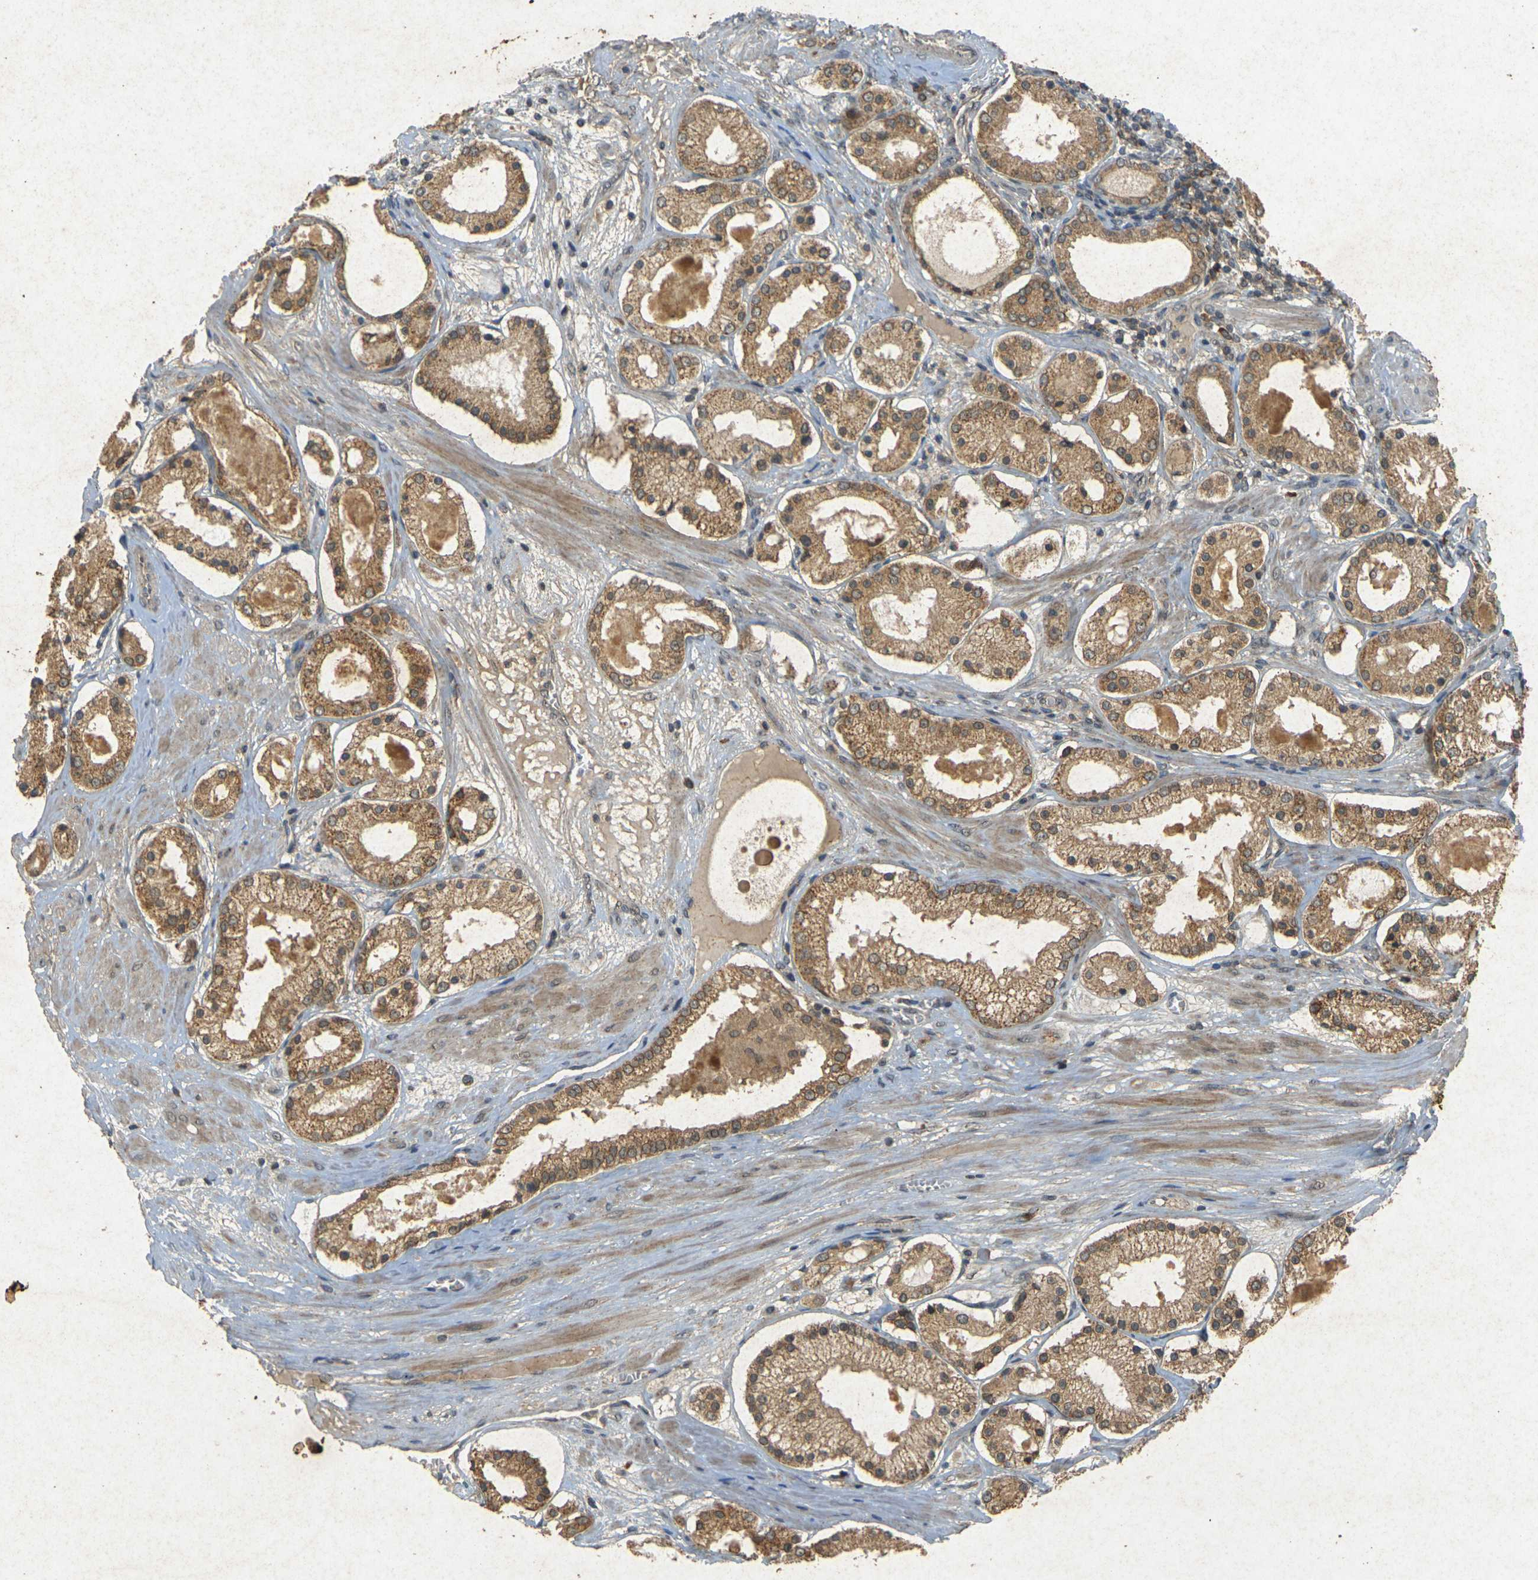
{"staining": {"intensity": "moderate", "quantity": ">75%", "location": "cytoplasmic/membranous"}, "tissue": "prostate cancer", "cell_type": "Tumor cells", "image_type": "cancer", "snomed": [{"axis": "morphology", "description": "Adenocarcinoma, High grade"}, {"axis": "topography", "description": "Prostate"}], "caption": "A brown stain highlights moderate cytoplasmic/membranous staining of a protein in human prostate cancer tumor cells.", "gene": "ERN1", "patient": {"sex": "male", "age": 66}}